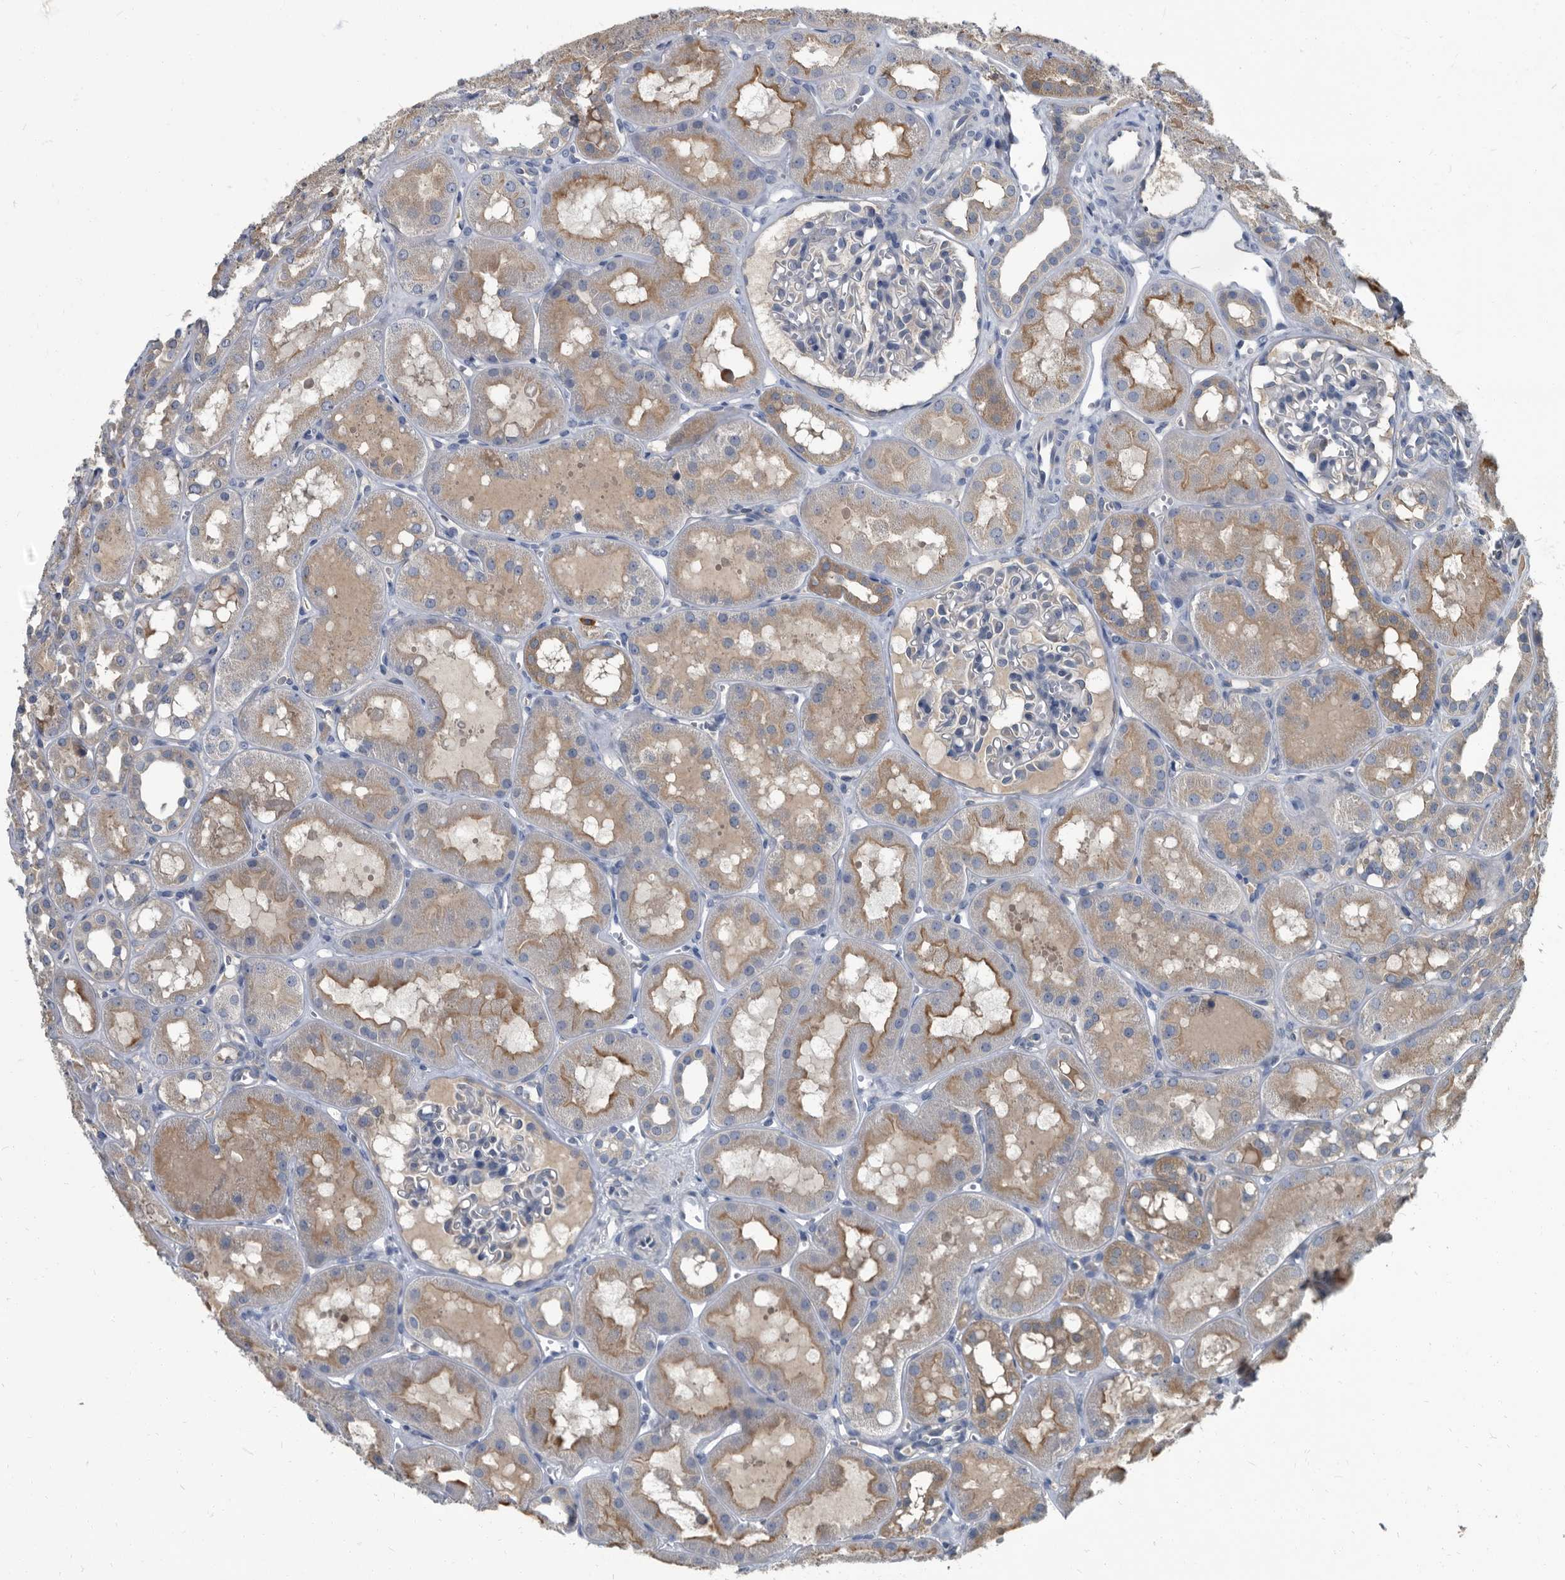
{"staining": {"intensity": "negative", "quantity": "none", "location": "none"}, "tissue": "kidney", "cell_type": "Cells in glomeruli", "image_type": "normal", "snomed": [{"axis": "morphology", "description": "Normal tissue, NOS"}, {"axis": "topography", "description": "Kidney"}], "caption": "Immunohistochemical staining of benign human kidney shows no significant positivity in cells in glomeruli. (DAB IHC visualized using brightfield microscopy, high magnification).", "gene": "CDV3", "patient": {"sex": "male", "age": 16}}